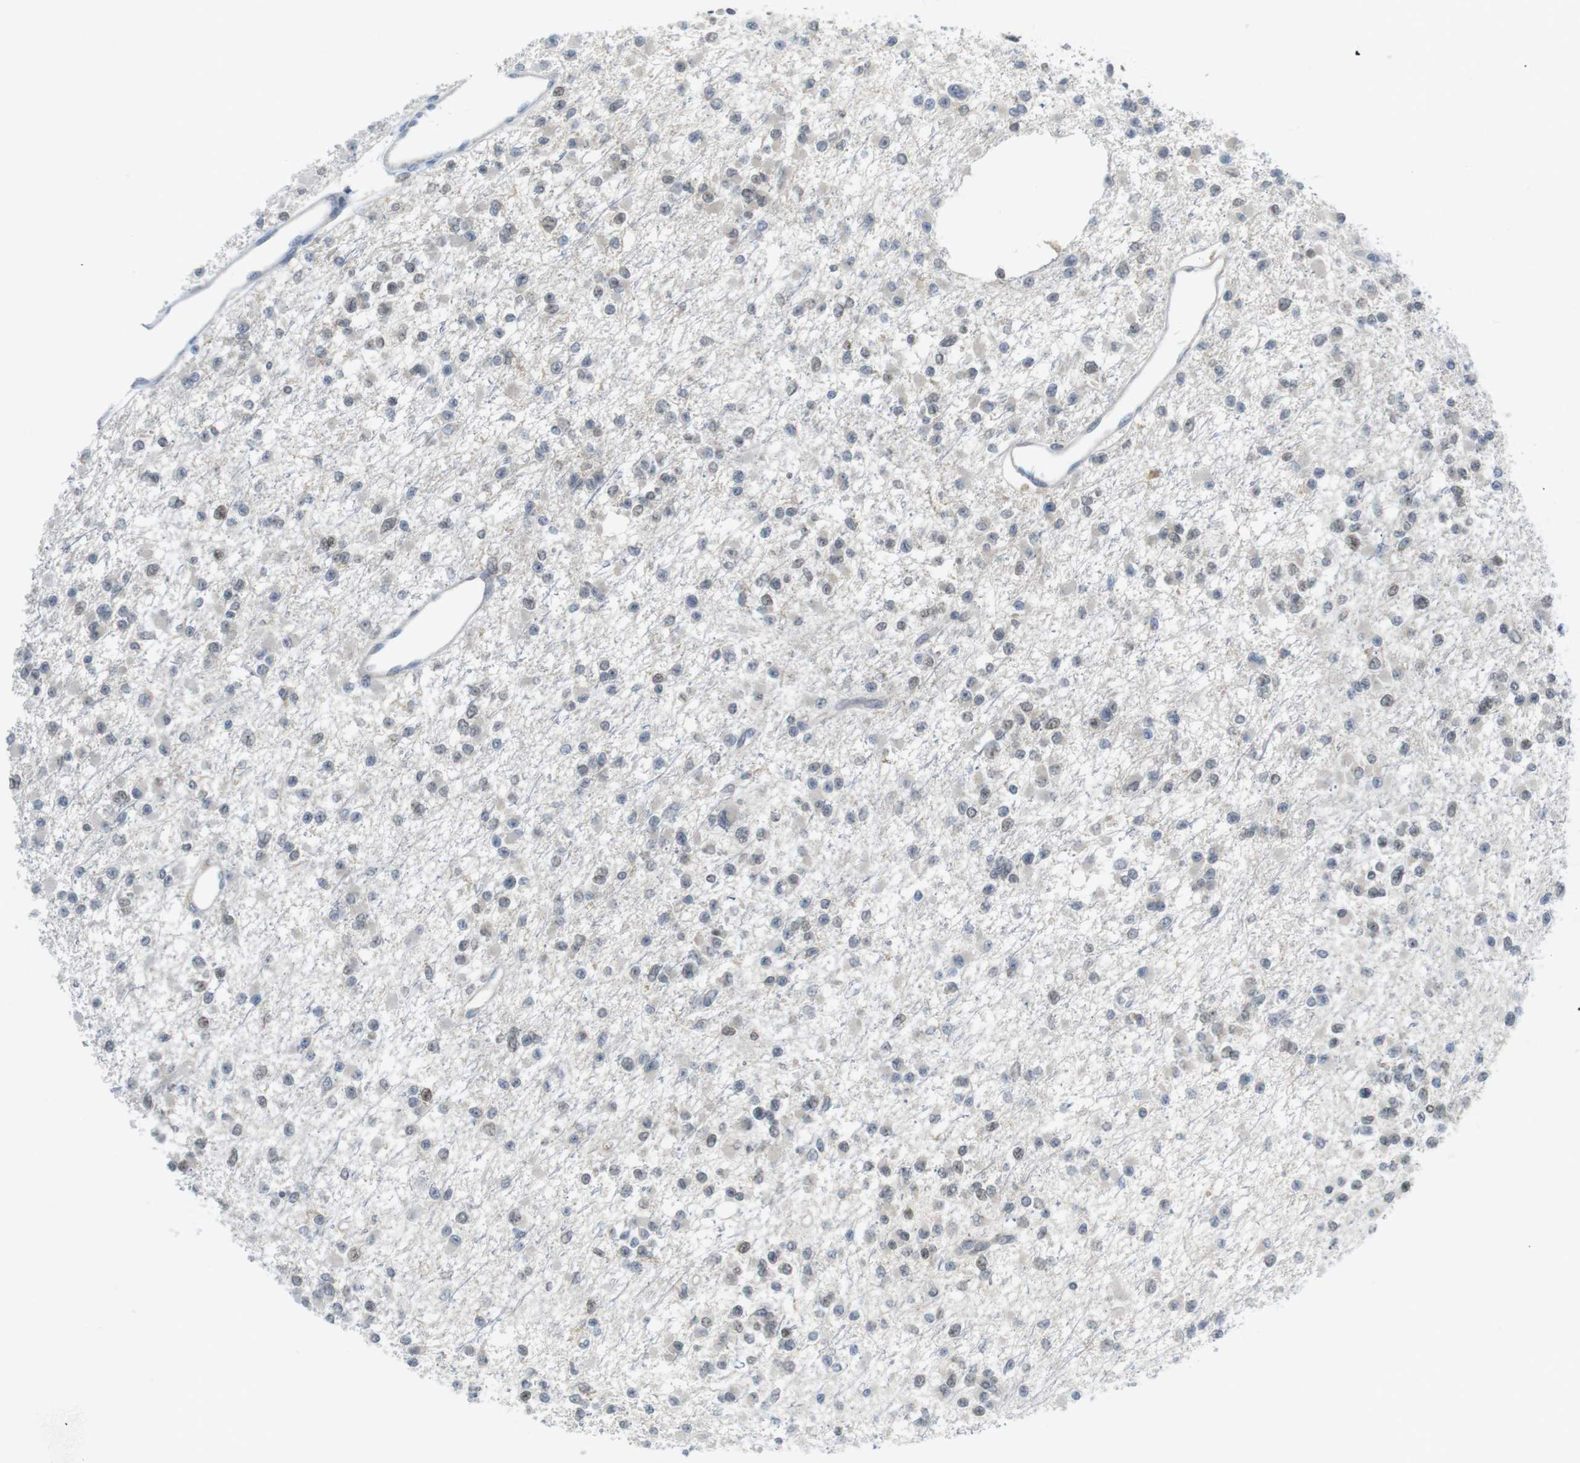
{"staining": {"intensity": "weak", "quantity": "<25%", "location": "nuclear"}, "tissue": "glioma", "cell_type": "Tumor cells", "image_type": "cancer", "snomed": [{"axis": "morphology", "description": "Glioma, malignant, Low grade"}, {"axis": "topography", "description": "Brain"}], "caption": "Immunohistochemical staining of glioma shows no significant expression in tumor cells.", "gene": "RCC1", "patient": {"sex": "female", "age": 22}}